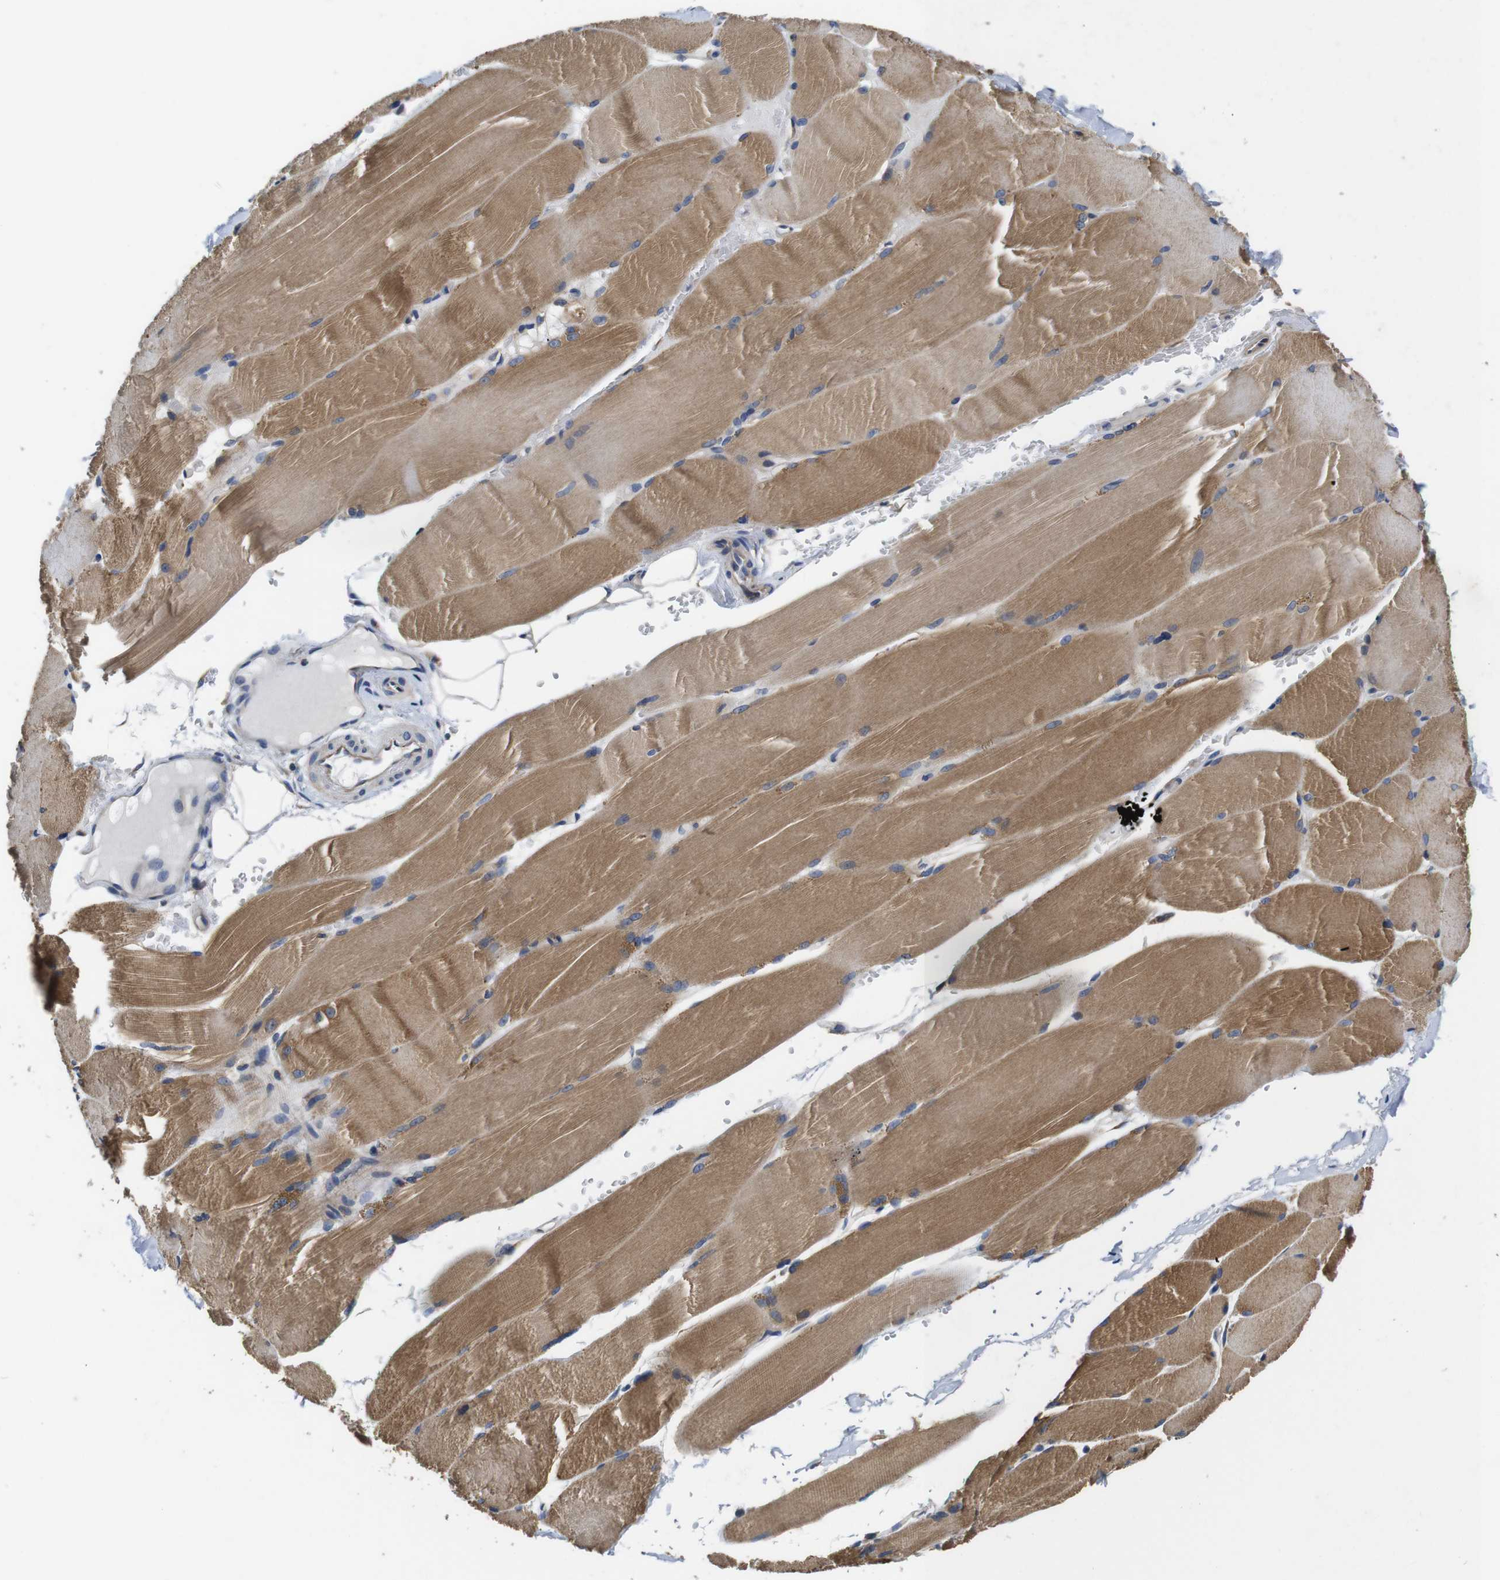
{"staining": {"intensity": "moderate", "quantity": ">75%", "location": "cytoplasmic/membranous"}, "tissue": "skeletal muscle", "cell_type": "Myocytes", "image_type": "normal", "snomed": [{"axis": "morphology", "description": "Normal tissue, NOS"}, {"axis": "topography", "description": "Skin"}, {"axis": "topography", "description": "Skeletal muscle"}], "caption": "Moderate cytoplasmic/membranous protein positivity is appreciated in approximately >75% of myocytes in skeletal muscle.", "gene": "MARCHF7", "patient": {"sex": "male", "age": 83}}